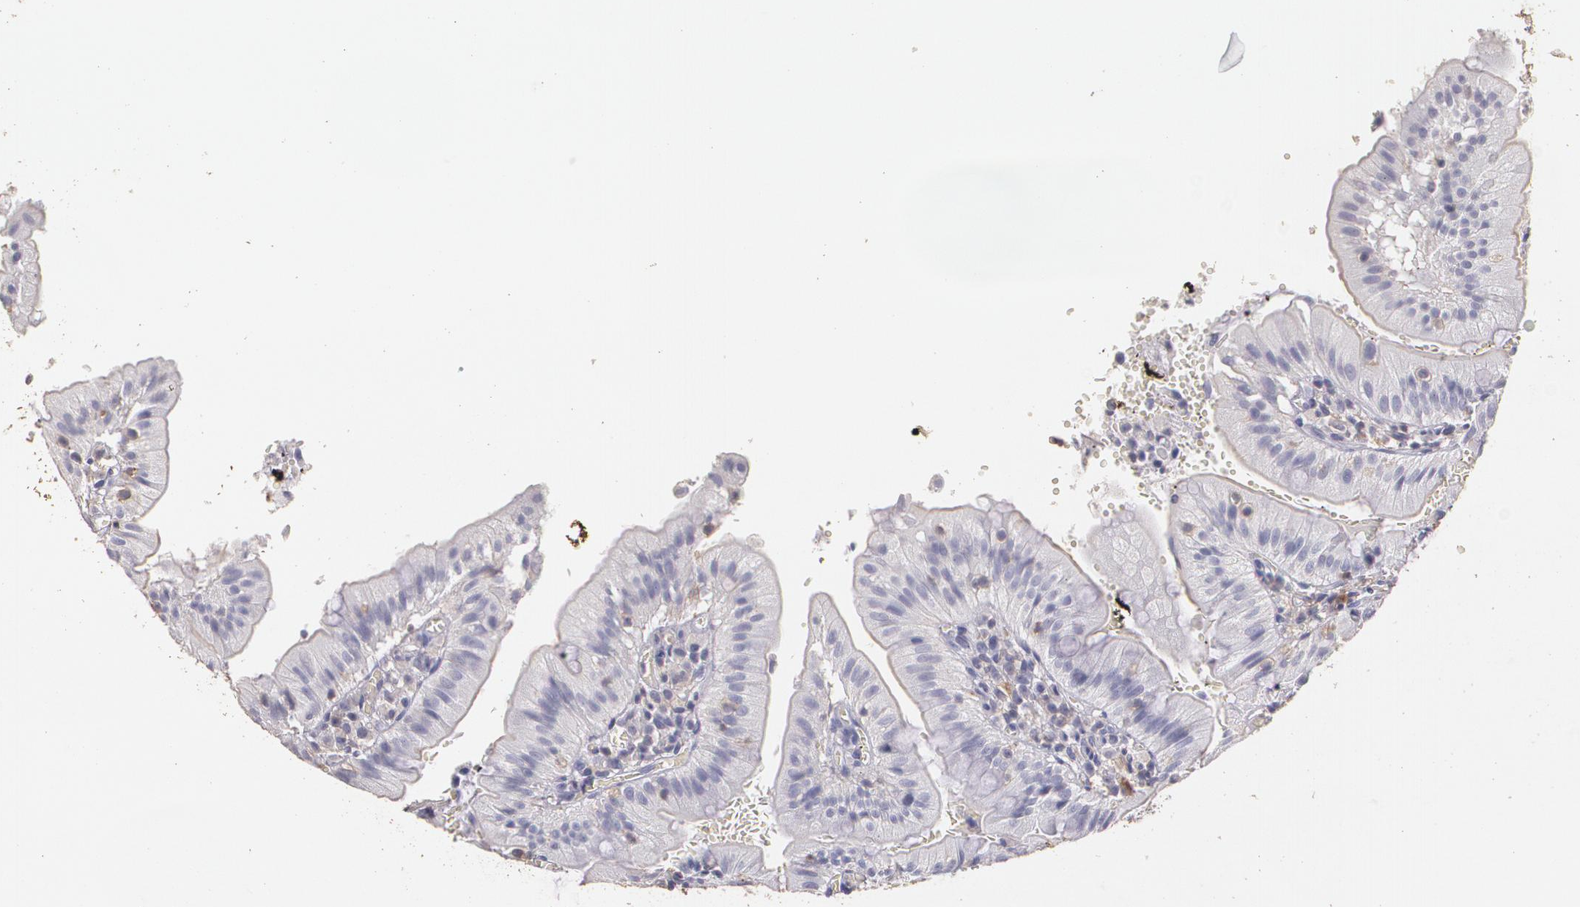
{"staining": {"intensity": "negative", "quantity": "none", "location": "none"}, "tissue": "small intestine", "cell_type": "Glandular cells", "image_type": "normal", "snomed": [{"axis": "morphology", "description": "Normal tissue, NOS"}, {"axis": "topography", "description": "Small intestine"}], "caption": "The photomicrograph shows no significant staining in glandular cells of small intestine. The staining is performed using DAB brown chromogen with nuclei counter-stained in using hematoxylin.", "gene": "TGFBR1", "patient": {"sex": "male", "age": 71}}